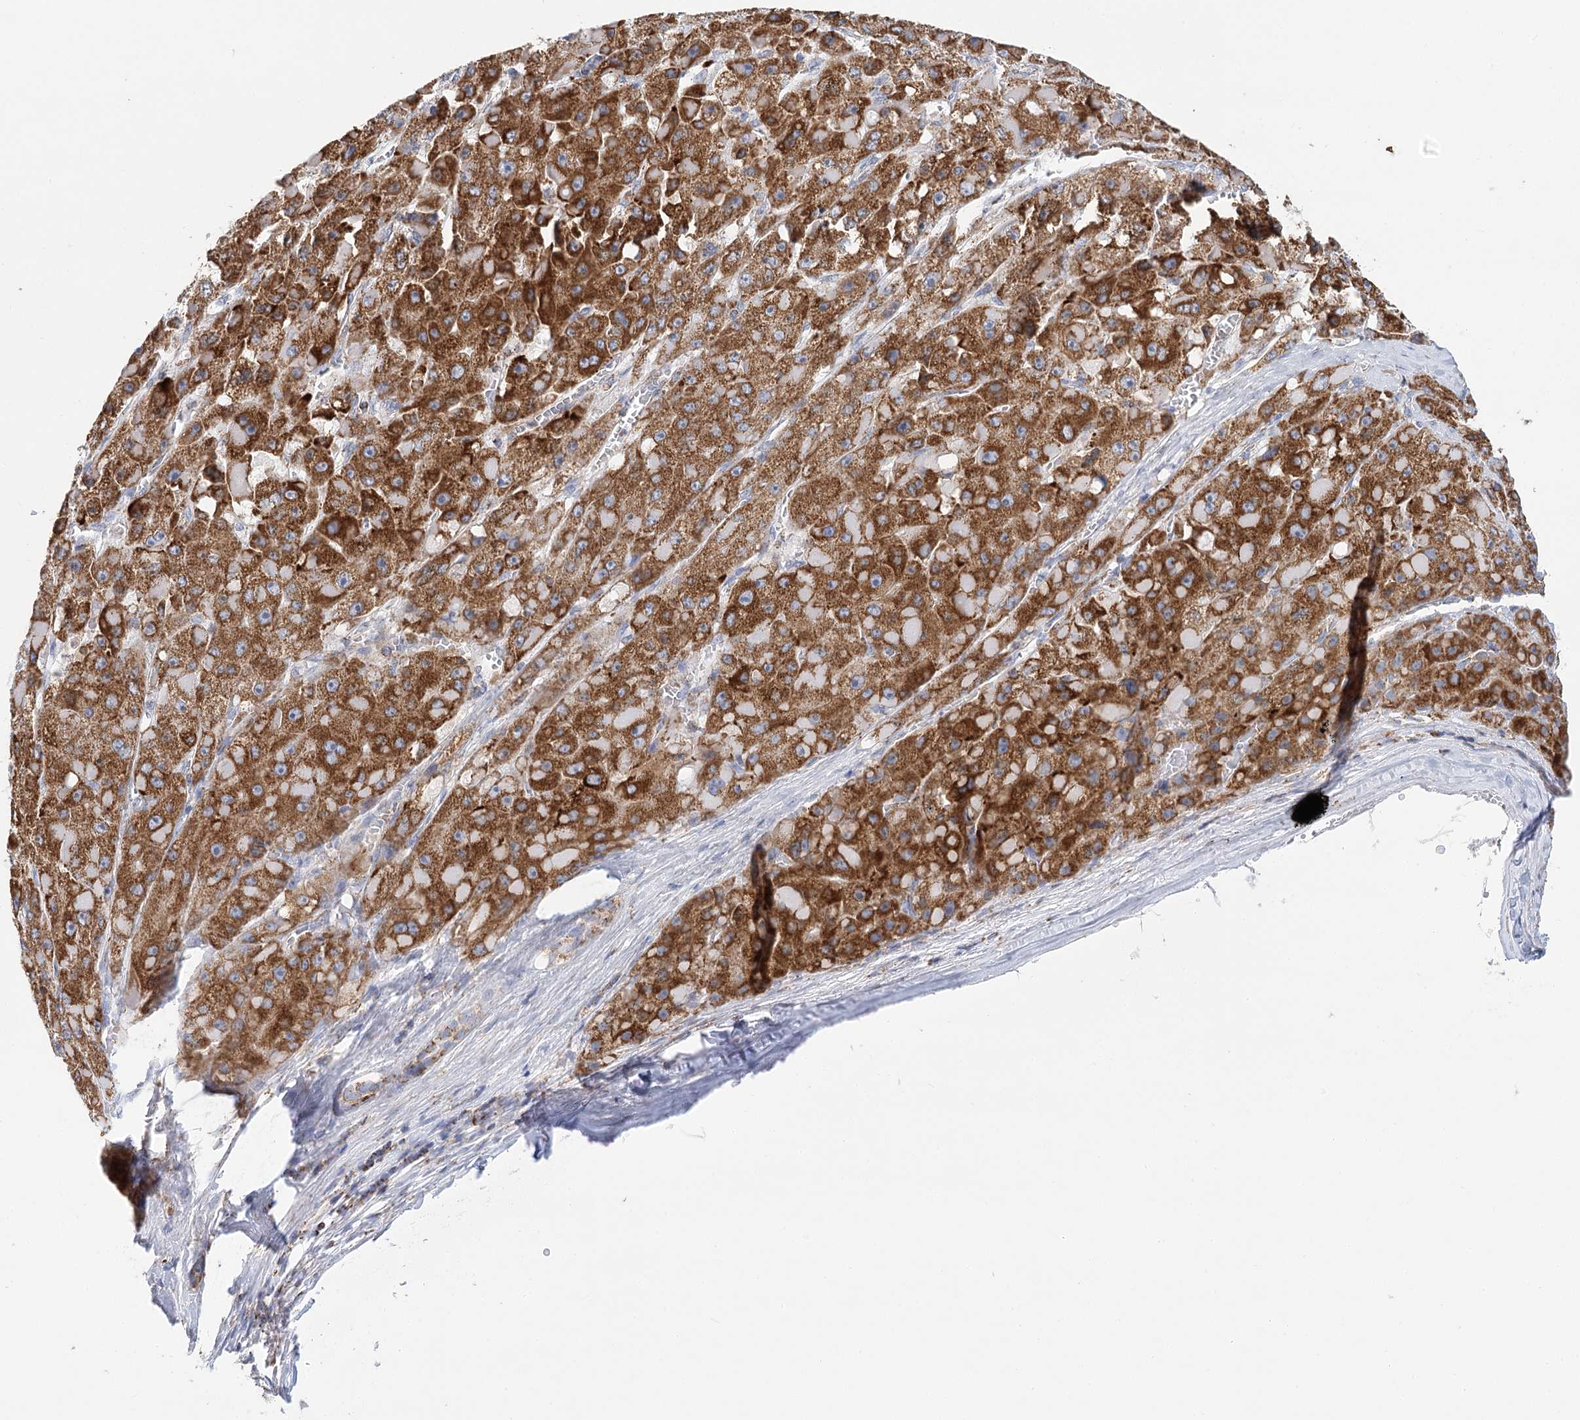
{"staining": {"intensity": "strong", "quantity": ">75%", "location": "cytoplasmic/membranous"}, "tissue": "liver cancer", "cell_type": "Tumor cells", "image_type": "cancer", "snomed": [{"axis": "morphology", "description": "Carcinoma, Hepatocellular, NOS"}, {"axis": "topography", "description": "Liver"}], "caption": "A brown stain highlights strong cytoplasmic/membranous staining of a protein in hepatocellular carcinoma (liver) tumor cells.", "gene": "LSS", "patient": {"sex": "female", "age": 73}}